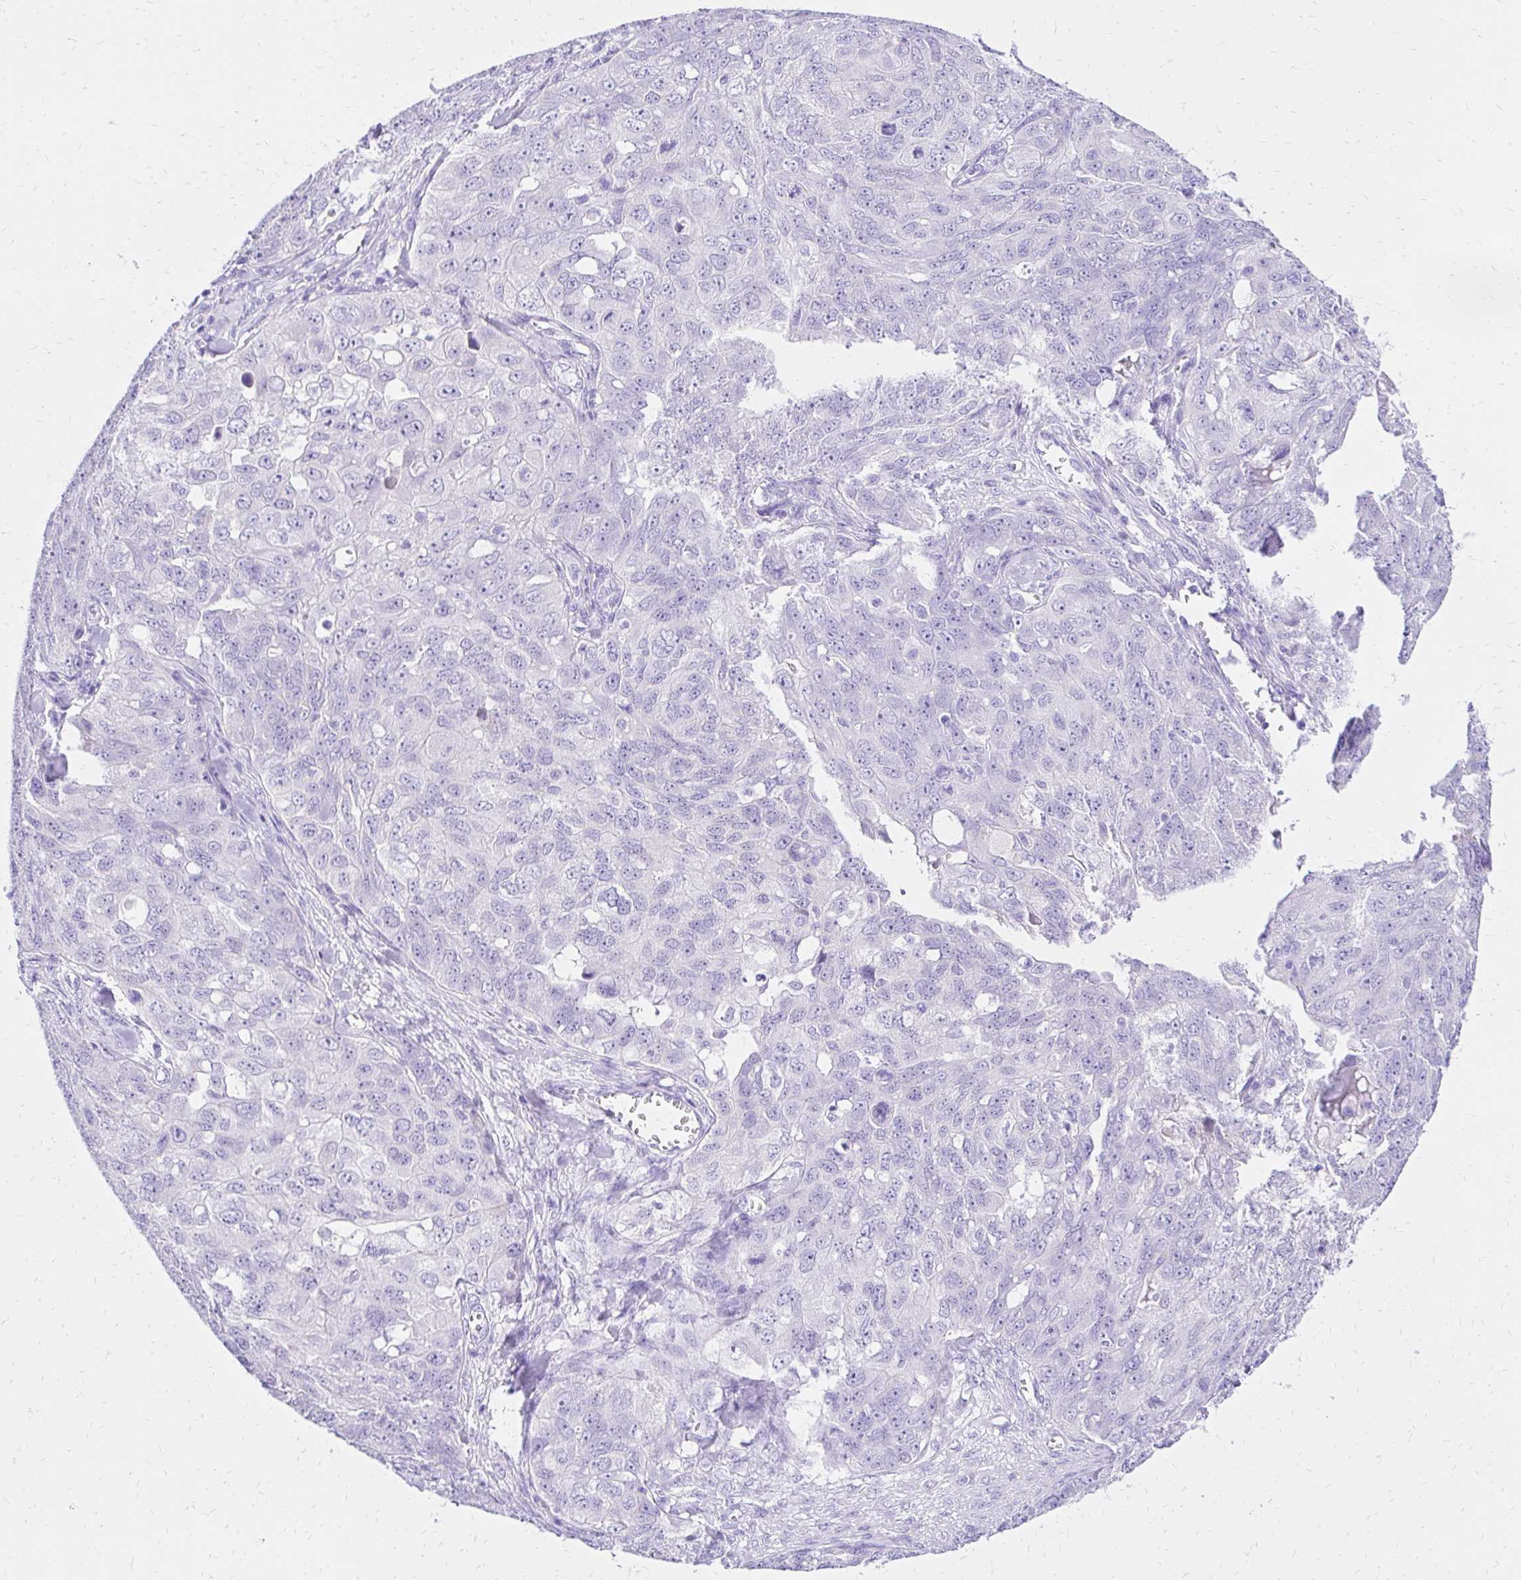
{"staining": {"intensity": "negative", "quantity": "none", "location": "none"}, "tissue": "ovarian cancer", "cell_type": "Tumor cells", "image_type": "cancer", "snomed": [{"axis": "morphology", "description": "Carcinoma, endometroid"}, {"axis": "topography", "description": "Ovary"}], "caption": "Immunohistochemistry (IHC) of ovarian cancer displays no staining in tumor cells. The staining was performed using DAB (3,3'-diaminobenzidine) to visualize the protein expression in brown, while the nuclei were stained in blue with hematoxylin (Magnification: 20x).", "gene": "S100G", "patient": {"sex": "female", "age": 70}}